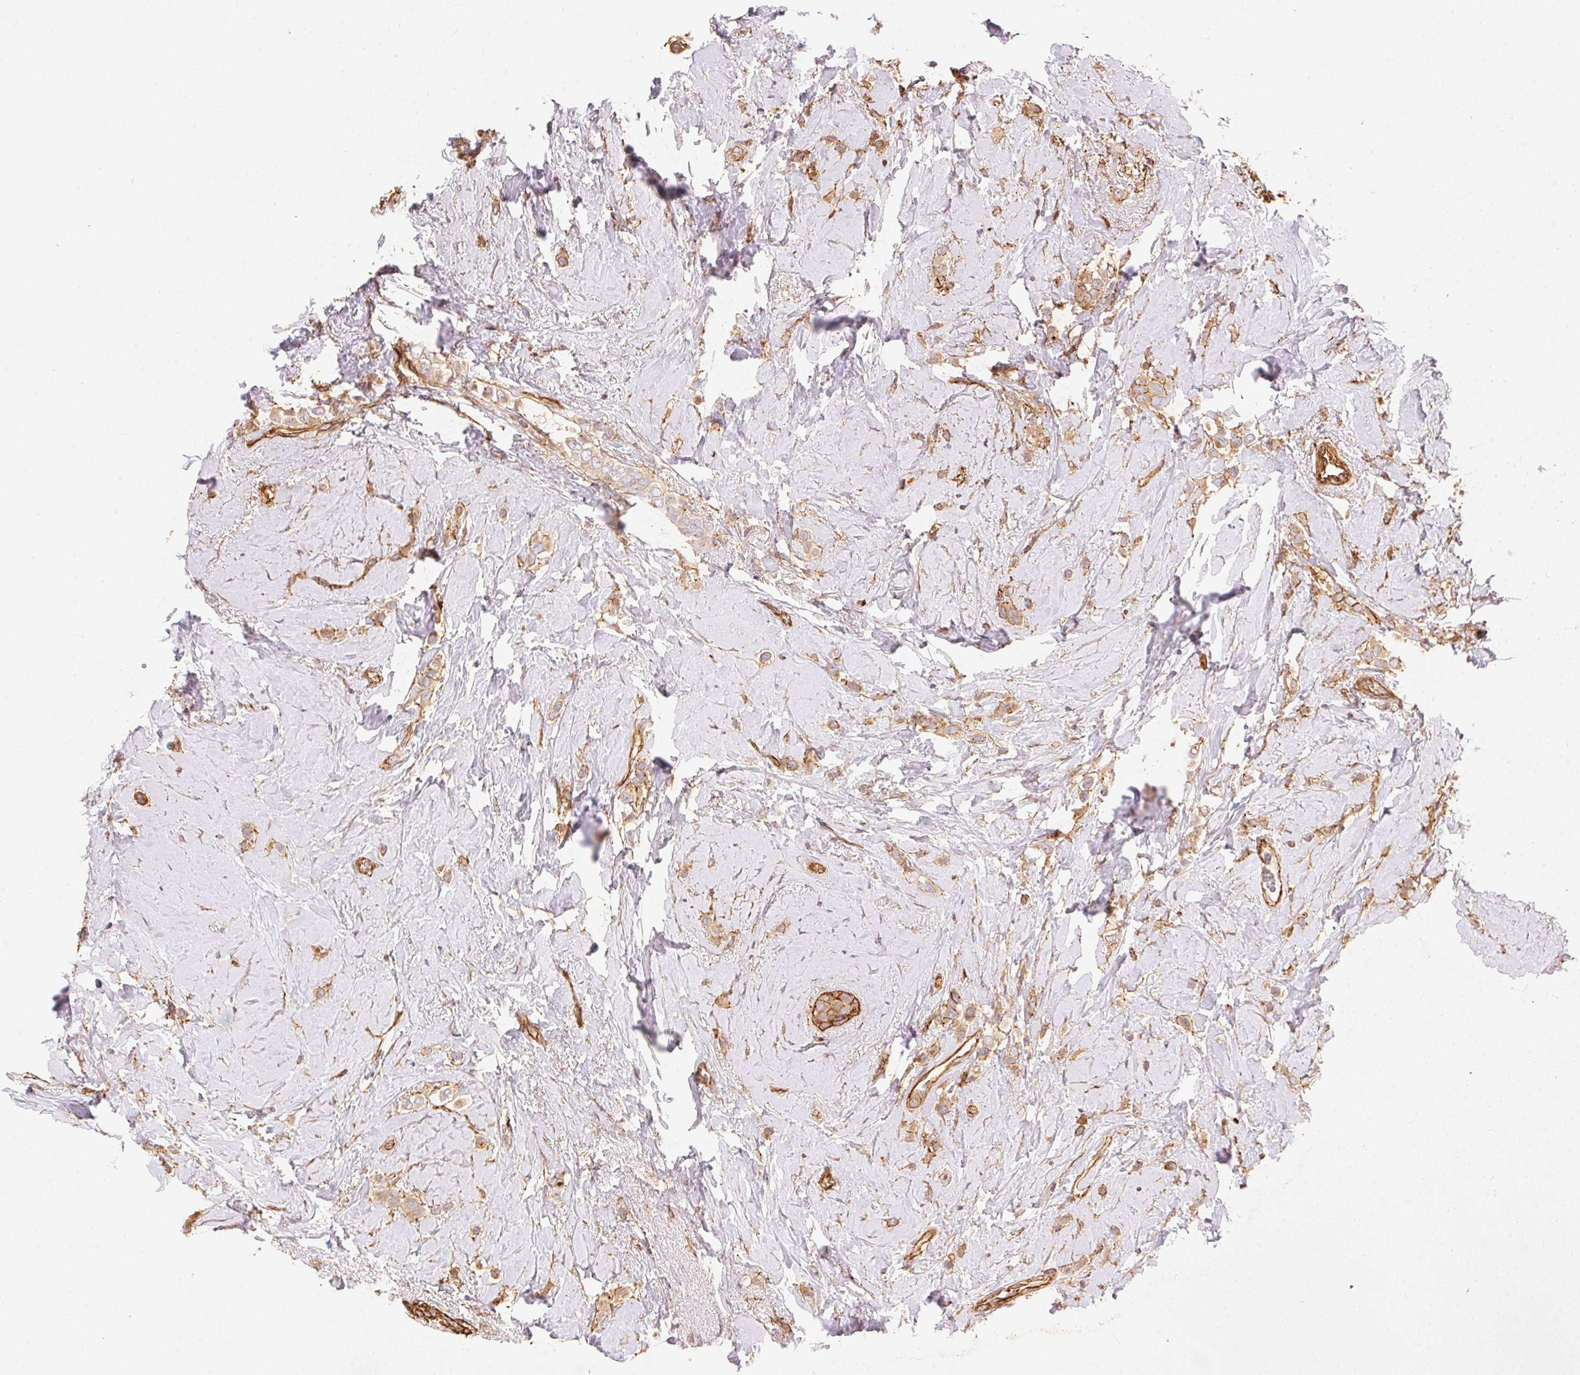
{"staining": {"intensity": "moderate", "quantity": ">75%", "location": "cytoplasmic/membranous"}, "tissue": "breast cancer", "cell_type": "Tumor cells", "image_type": "cancer", "snomed": [{"axis": "morphology", "description": "Lobular carcinoma"}, {"axis": "topography", "description": "Breast"}], "caption": "High-magnification brightfield microscopy of lobular carcinoma (breast) stained with DAB (brown) and counterstained with hematoxylin (blue). tumor cells exhibit moderate cytoplasmic/membranous positivity is identified in approximately>75% of cells.", "gene": "FRAS1", "patient": {"sex": "female", "age": 66}}